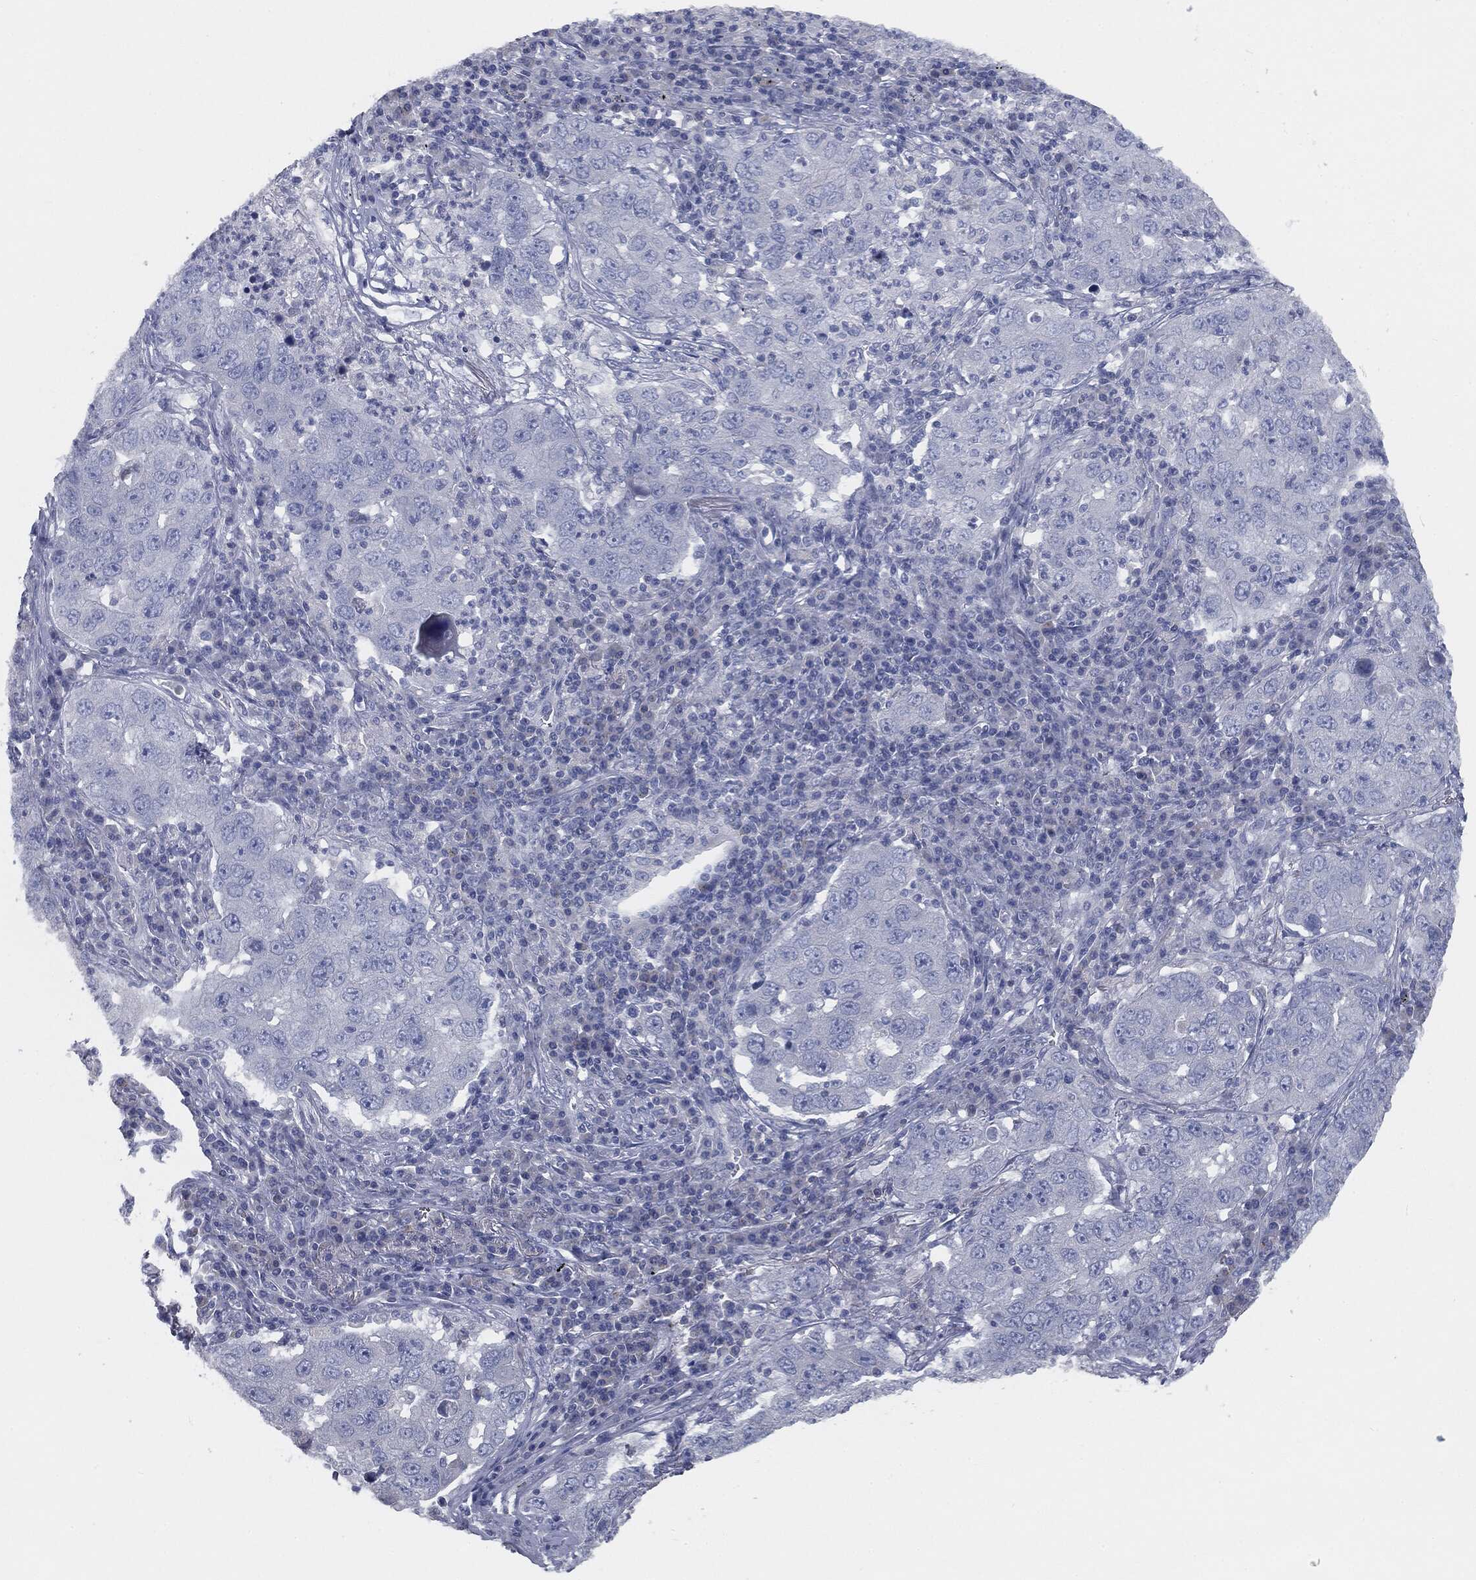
{"staining": {"intensity": "negative", "quantity": "none", "location": "none"}, "tissue": "lung cancer", "cell_type": "Tumor cells", "image_type": "cancer", "snomed": [{"axis": "morphology", "description": "Adenocarcinoma, NOS"}, {"axis": "topography", "description": "Lung"}], "caption": "High magnification brightfield microscopy of adenocarcinoma (lung) stained with DAB (3,3'-diaminobenzidine) (brown) and counterstained with hematoxylin (blue): tumor cells show no significant positivity.", "gene": "CAV3", "patient": {"sex": "male", "age": 73}}